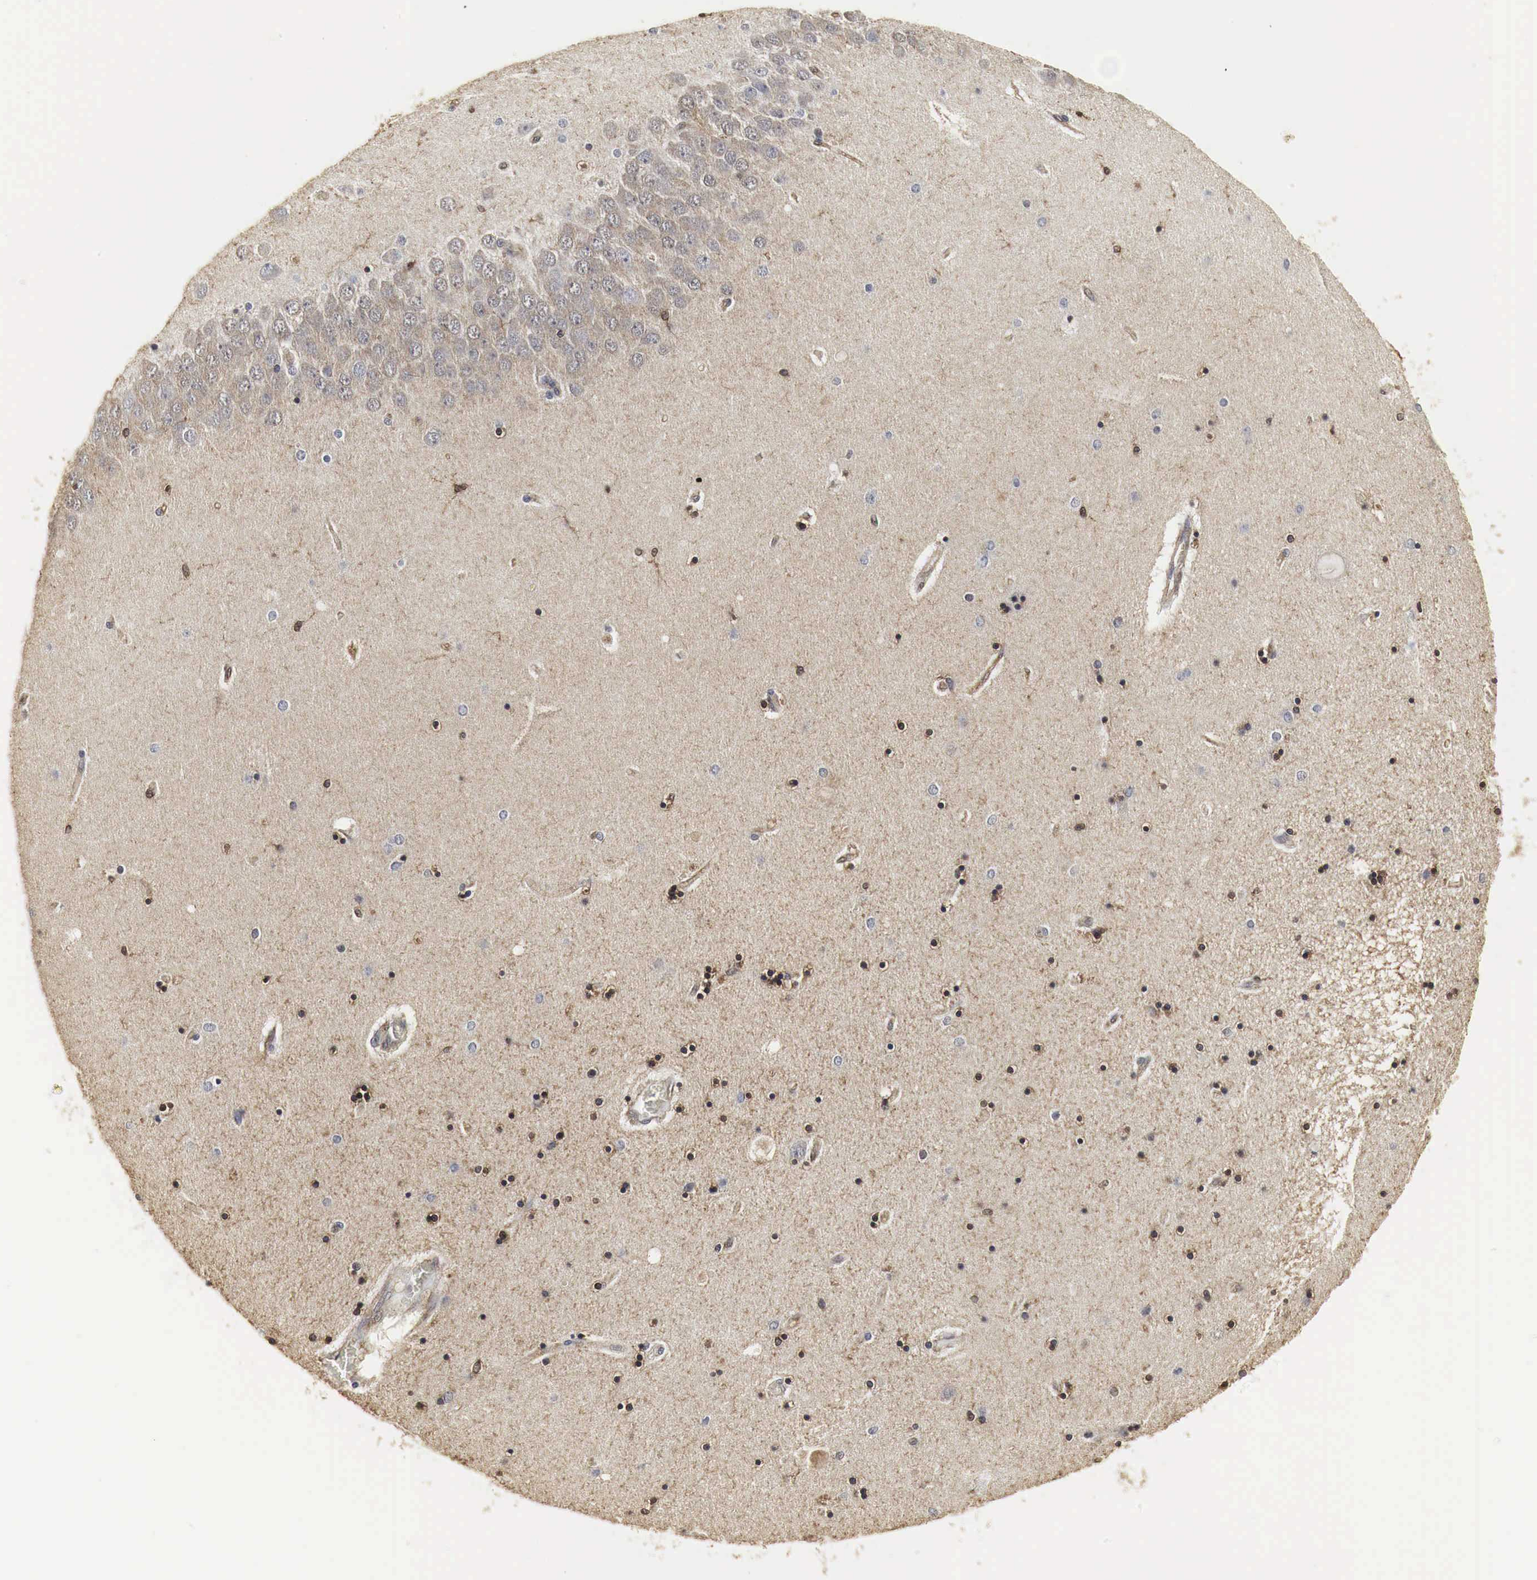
{"staining": {"intensity": "strong", "quantity": ">75%", "location": "nuclear"}, "tissue": "hippocampus", "cell_type": "Glial cells", "image_type": "normal", "snomed": [{"axis": "morphology", "description": "Normal tissue, NOS"}, {"axis": "topography", "description": "Hippocampus"}], "caption": "A high-resolution photomicrograph shows immunohistochemistry staining of normal hippocampus, which displays strong nuclear staining in approximately >75% of glial cells. The protein is shown in brown color, while the nuclei are stained blue.", "gene": "SPIN1", "patient": {"sex": "female", "age": 54}}